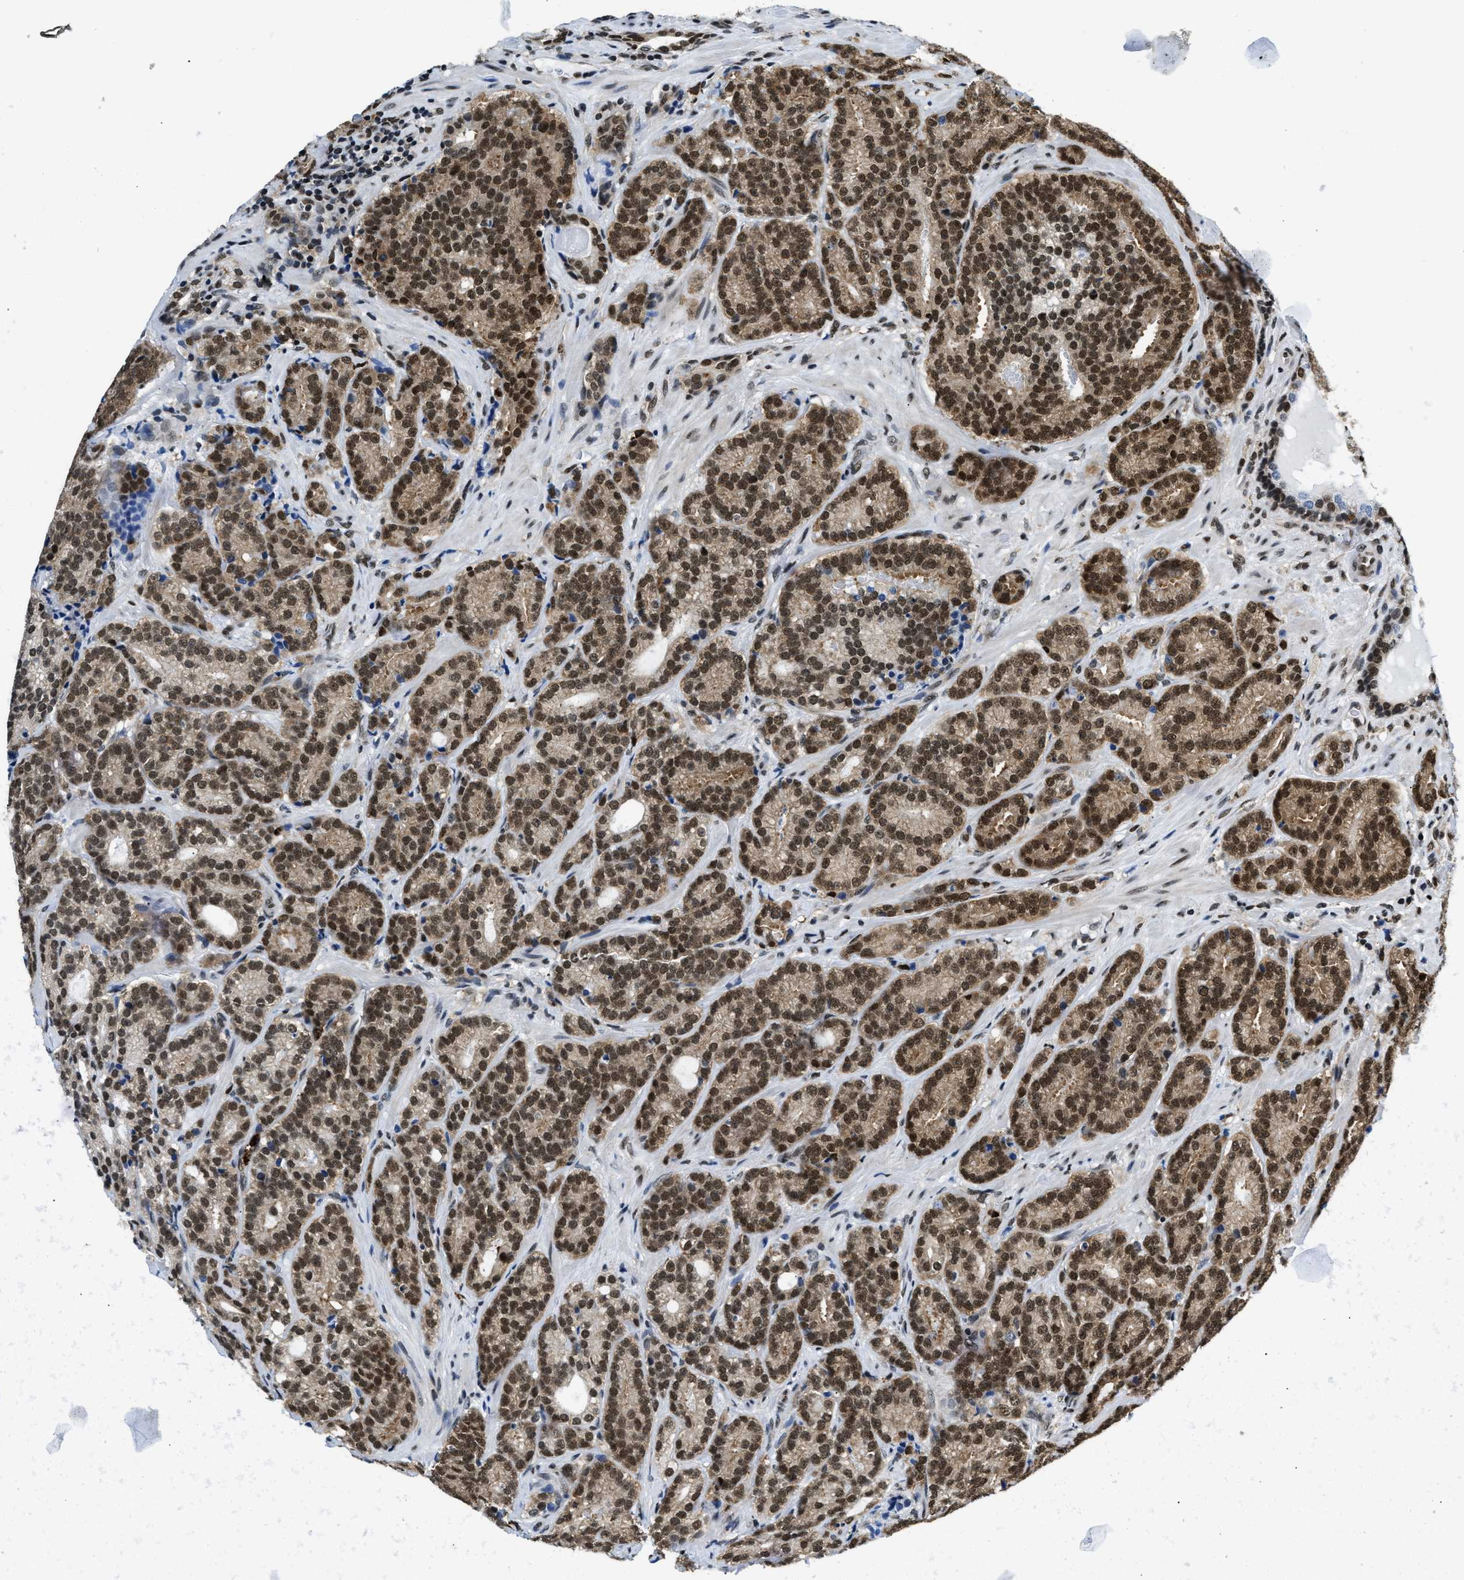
{"staining": {"intensity": "moderate", "quantity": ">75%", "location": "cytoplasmic/membranous,nuclear"}, "tissue": "prostate cancer", "cell_type": "Tumor cells", "image_type": "cancer", "snomed": [{"axis": "morphology", "description": "Adenocarcinoma, High grade"}, {"axis": "topography", "description": "Prostate"}], "caption": "IHC of prostate cancer reveals medium levels of moderate cytoplasmic/membranous and nuclear positivity in approximately >75% of tumor cells.", "gene": "CCNDBP1", "patient": {"sex": "male", "age": 61}}